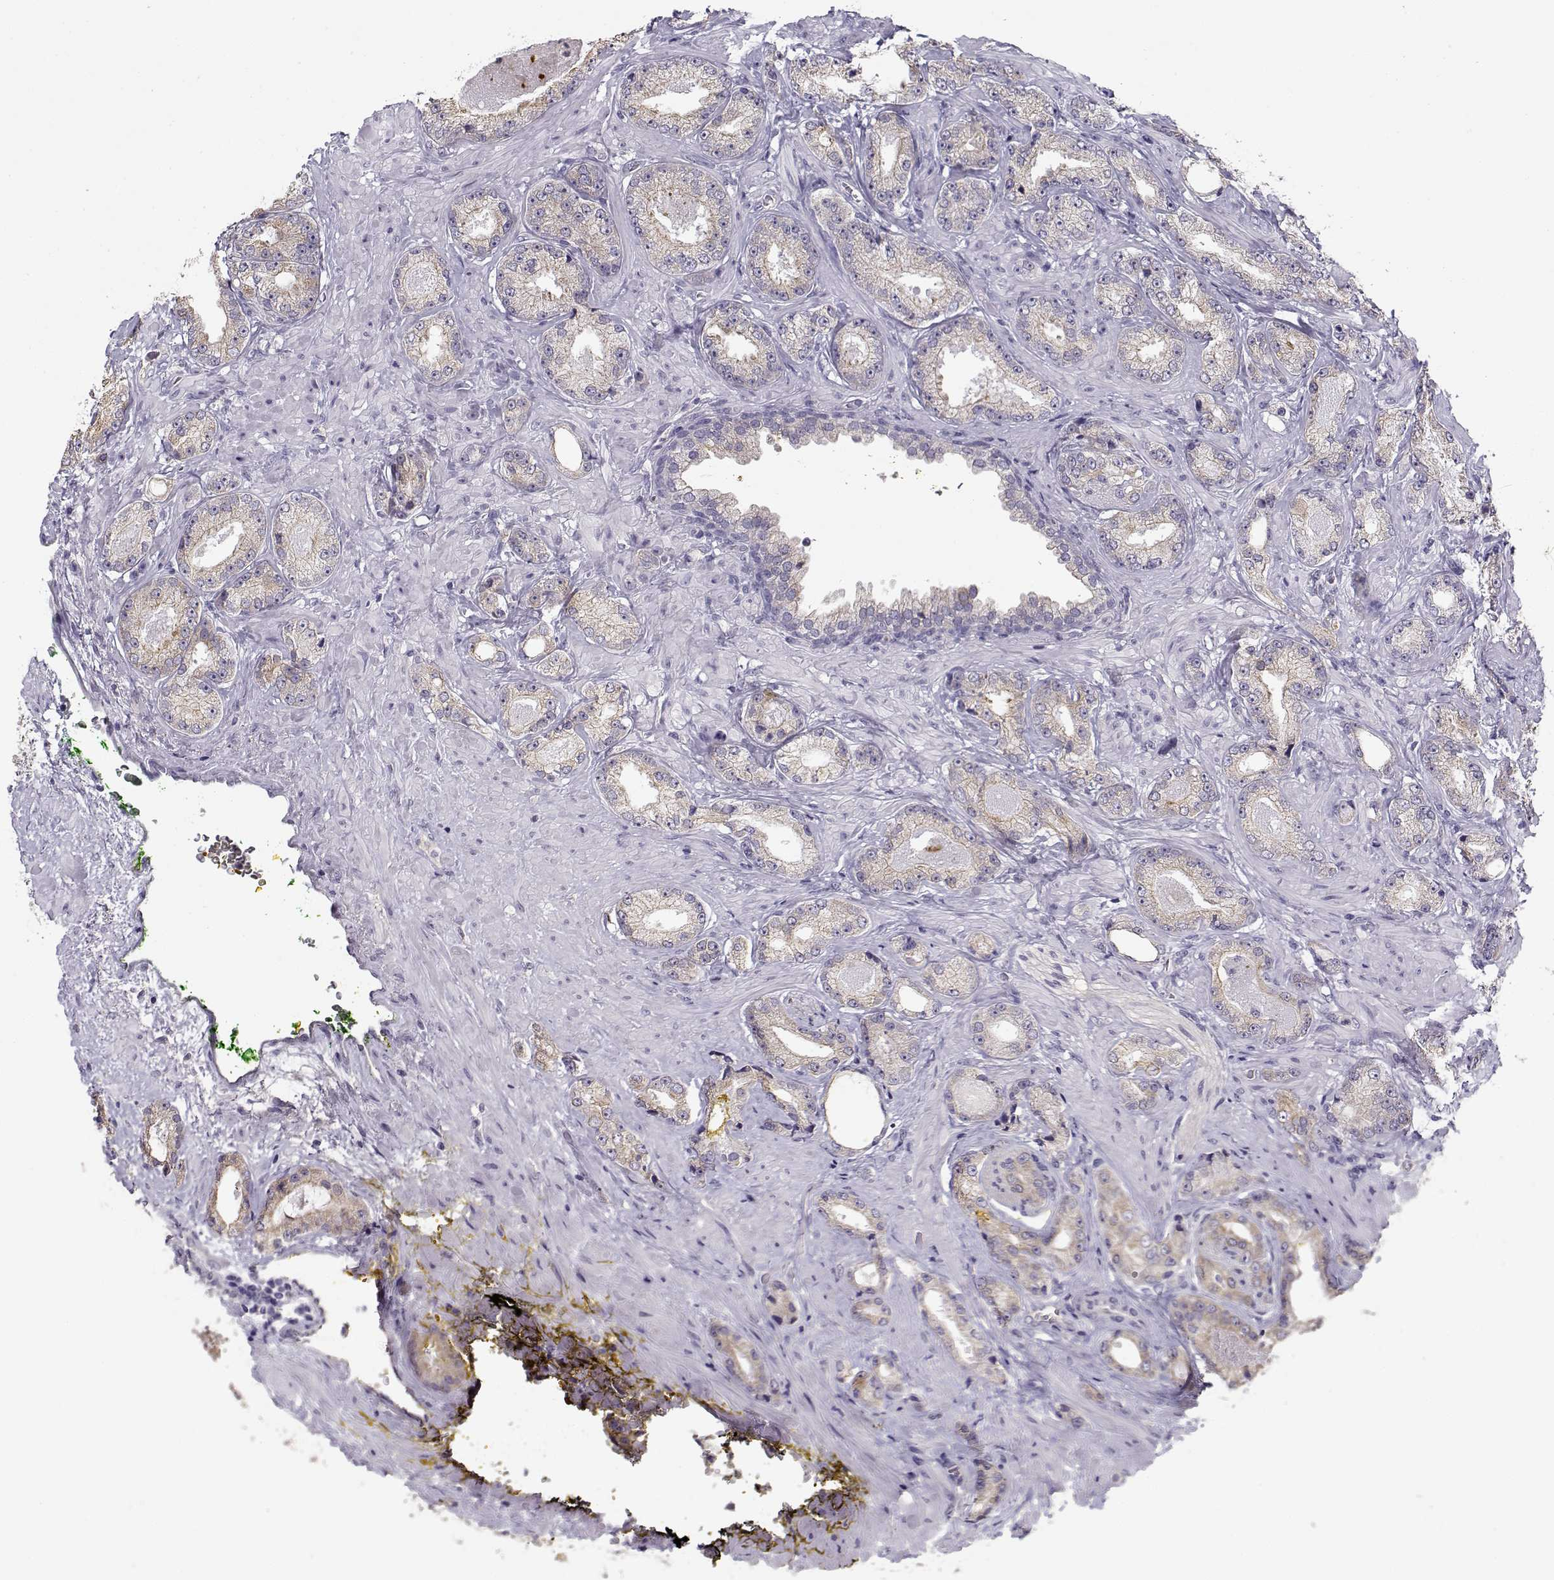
{"staining": {"intensity": "weak", "quantity": ">75%", "location": "cytoplasmic/membranous"}, "tissue": "prostate cancer", "cell_type": "Tumor cells", "image_type": "cancer", "snomed": [{"axis": "morphology", "description": "Adenocarcinoma, Low grade"}, {"axis": "topography", "description": "Prostate"}], "caption": "Prostate adenocarcinoma (low-grade) stained with a protein marker shows weak staining in tumor cells.", "gene": "TMEM145", "patient": {"sex": "male", "age": 68}}